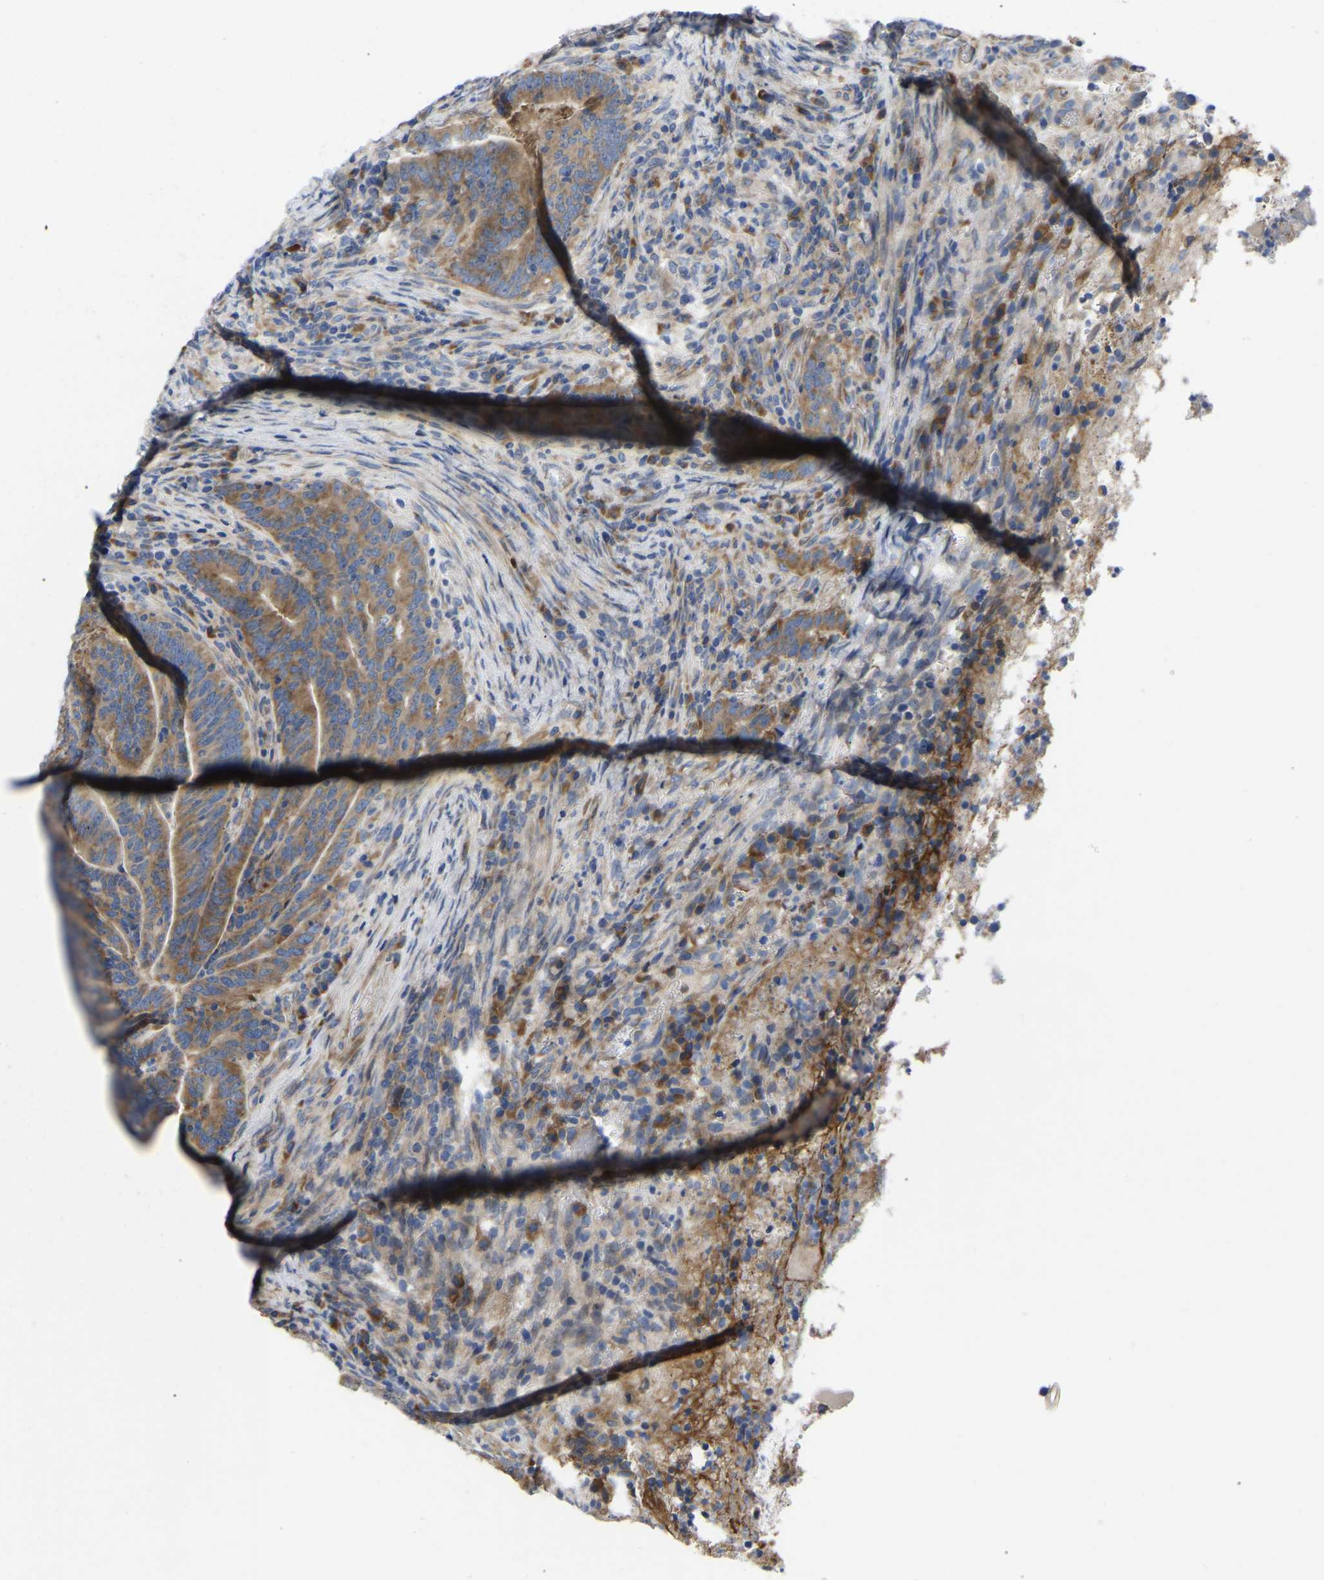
{"staining": {"intensity": "moderate", "quantity": ">75%", "location": "cytoplasmic/membranous"}, "tissue": "colorectal cancer", "cell_type": "Tumor cells", "image_type": "cancer", "snomed": [{"axis": "morphology", "description": "Adenocarcinoma, NOS"}, {"axis": "topography", "description": "Colon"}], "caption": "Immunohistochemical staining of adenocarcinoma (colorectal) reveals medium levels of moderate cytoplasmic/membranous expression in about >75% of tumor cells.", "gene": "ABCA10", "patient": {"sex": "female", "age": 66}}